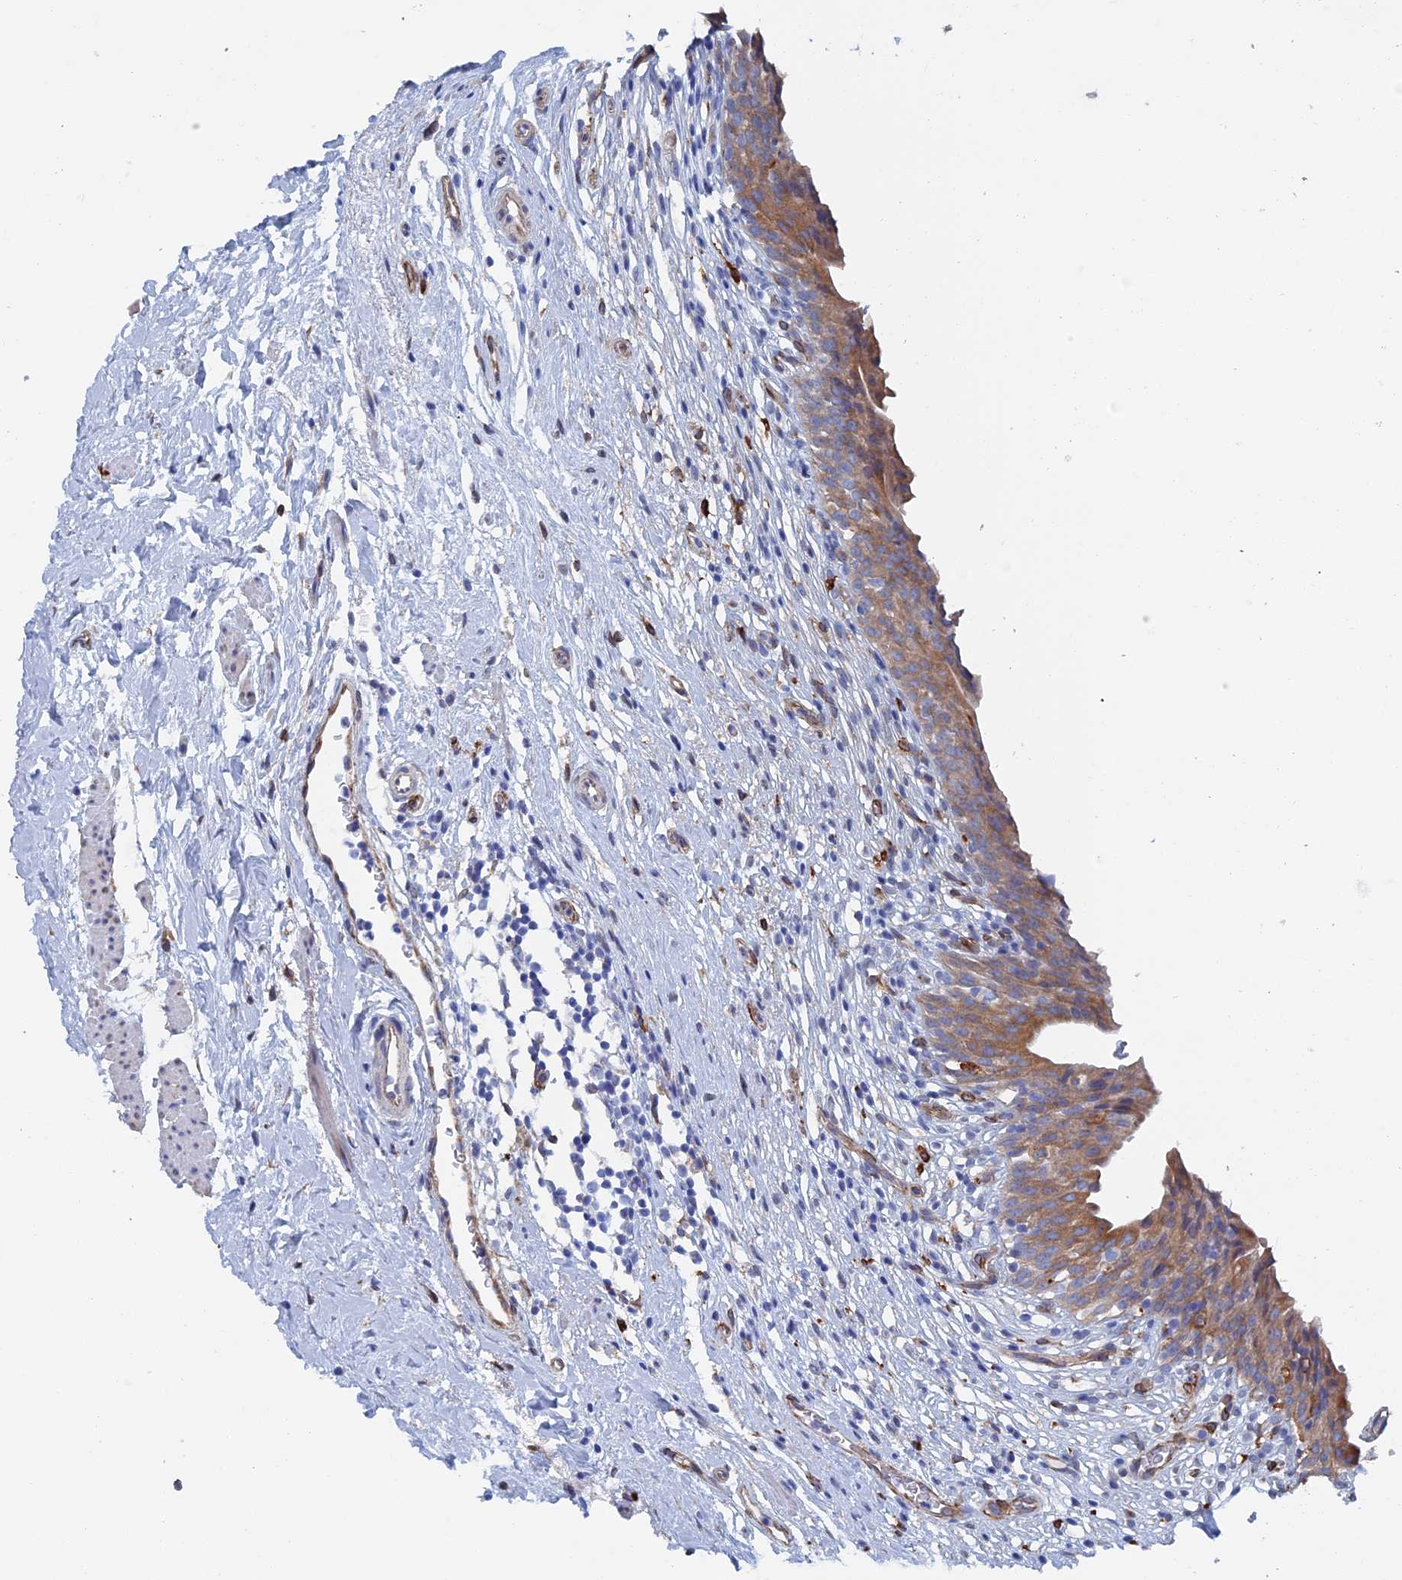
{"staining": {"intensity": "moderate", "quantity": "25%-75%", "location": "cytoplasmic/membranous"}, "tissue": "urinary bladder", "cell_type": "Urothelial cells", "image_type": "normal", "snomed": [{"axis": "morphology", "description": "Normal tissue, NOS"}, {"axis": "morphology", "description": "Inflammation, NOS"}, {"axis": "topography", "description": "Urinary bladder"}], "caption": "Urinary bladder stained with immunohistochemistry (IHC) demonstrates moderate cytoplasmic/membranous staining in approximately 25%-75% of urothelial cells. (DAB (3,3'-diaminobenzidine) = brown stain, brightfield microscopy at high magnification).", "gene": "COG7", "patient": {"sex": "male", "age": 63}}